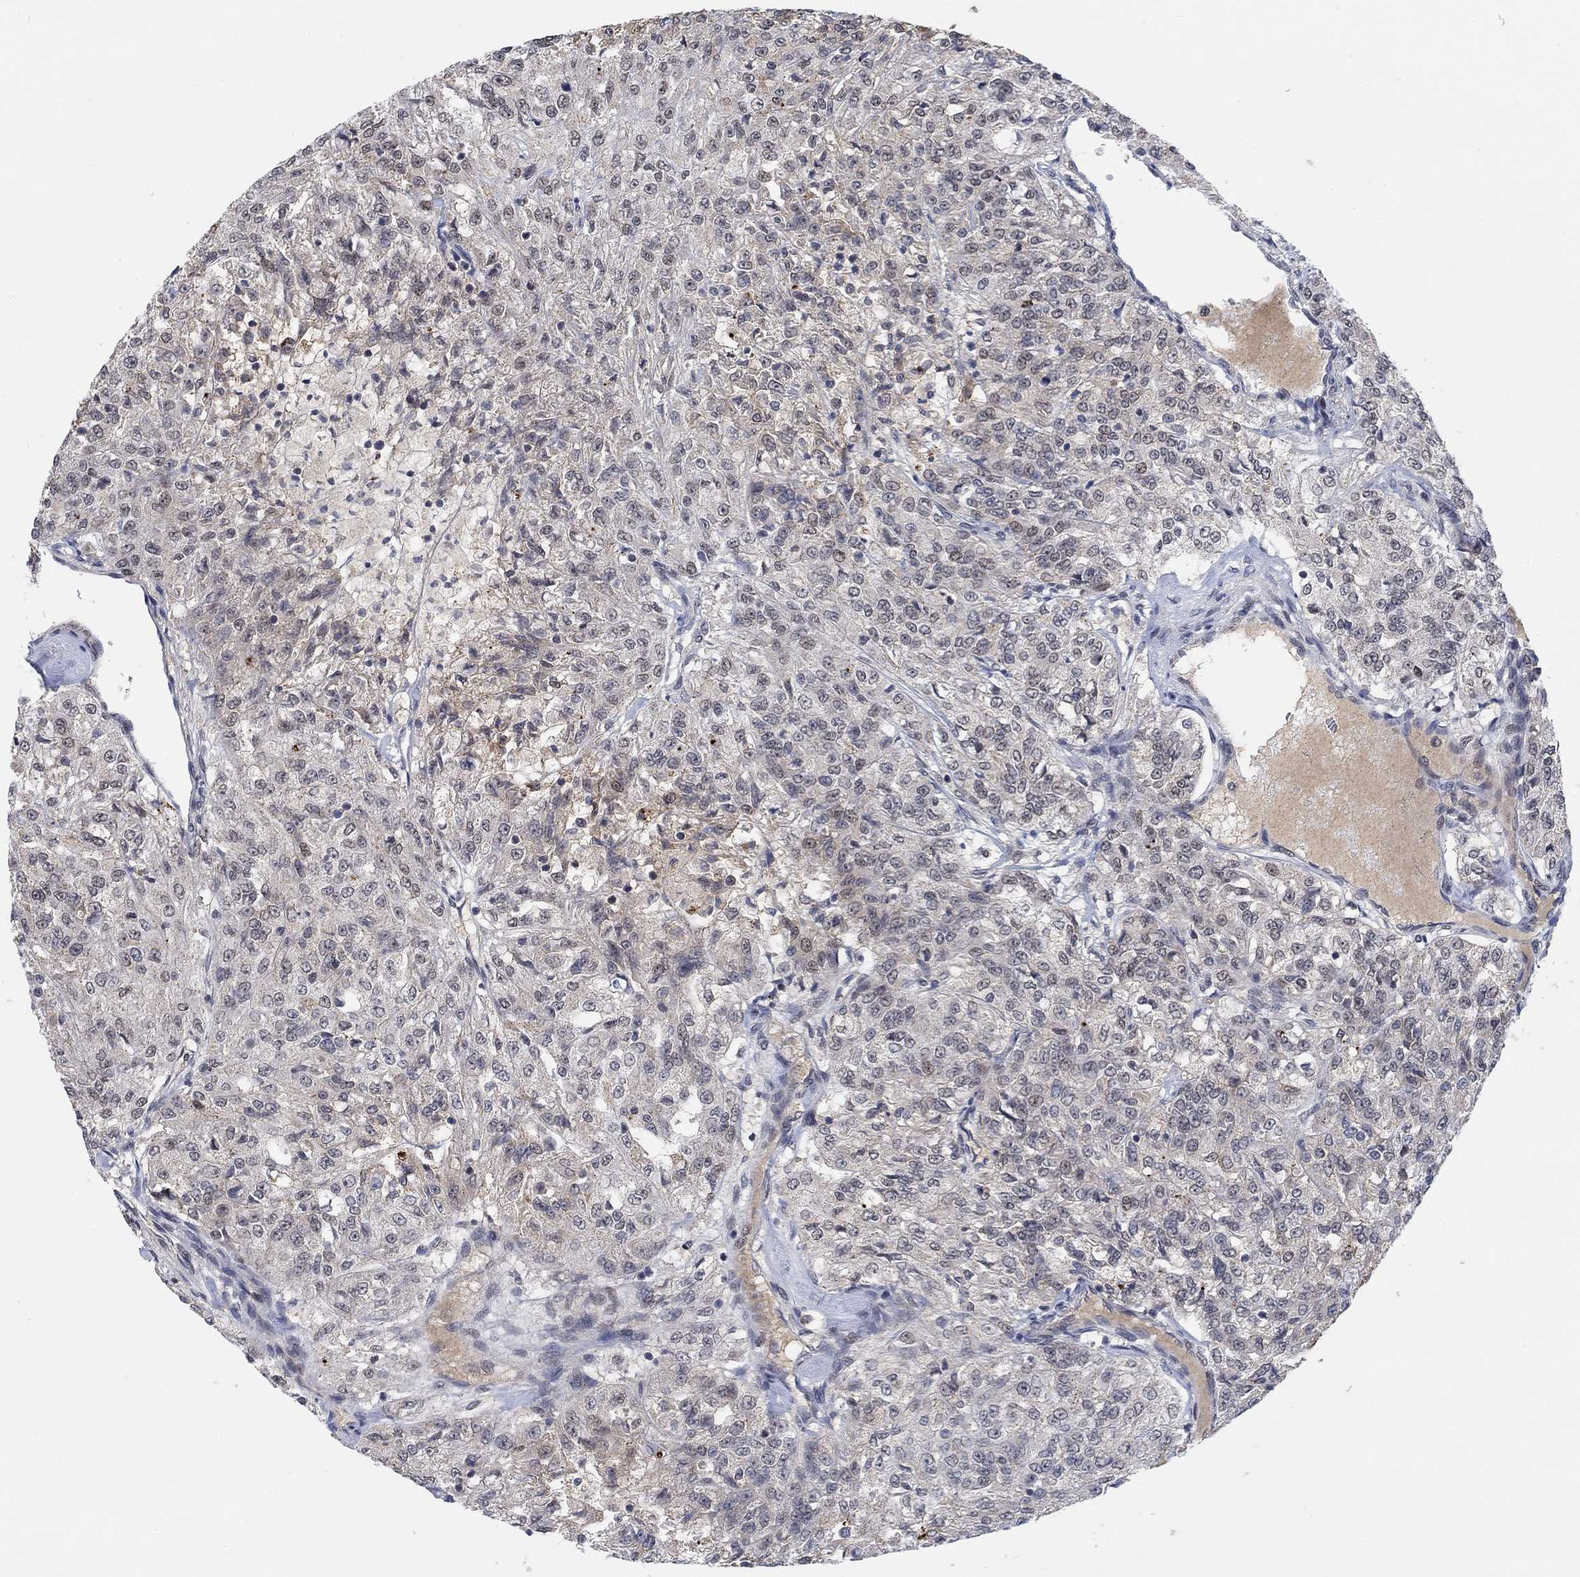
{"staining": {"intensity": "negative", "quantity": "none", "location": "none"}, "tissue": "renal cancer", "cell_type": "Tumor cells", "image_type": "cancer", "snomed": [{"axis": "morphology", "description": "Adenocarcinoma, NOS"}, {"axis": "topography", "description": "Kidney"}], "caption": "Immunohistochemistry image of neoplastic tissue: human adenocarcinoma (renal) stained with DAB (3,3'-diaminobenzidine) reveals no significant protein positivity in tumor cells.", "gene": "THAP8", "patient": {"sex": "female", "age": 63}}